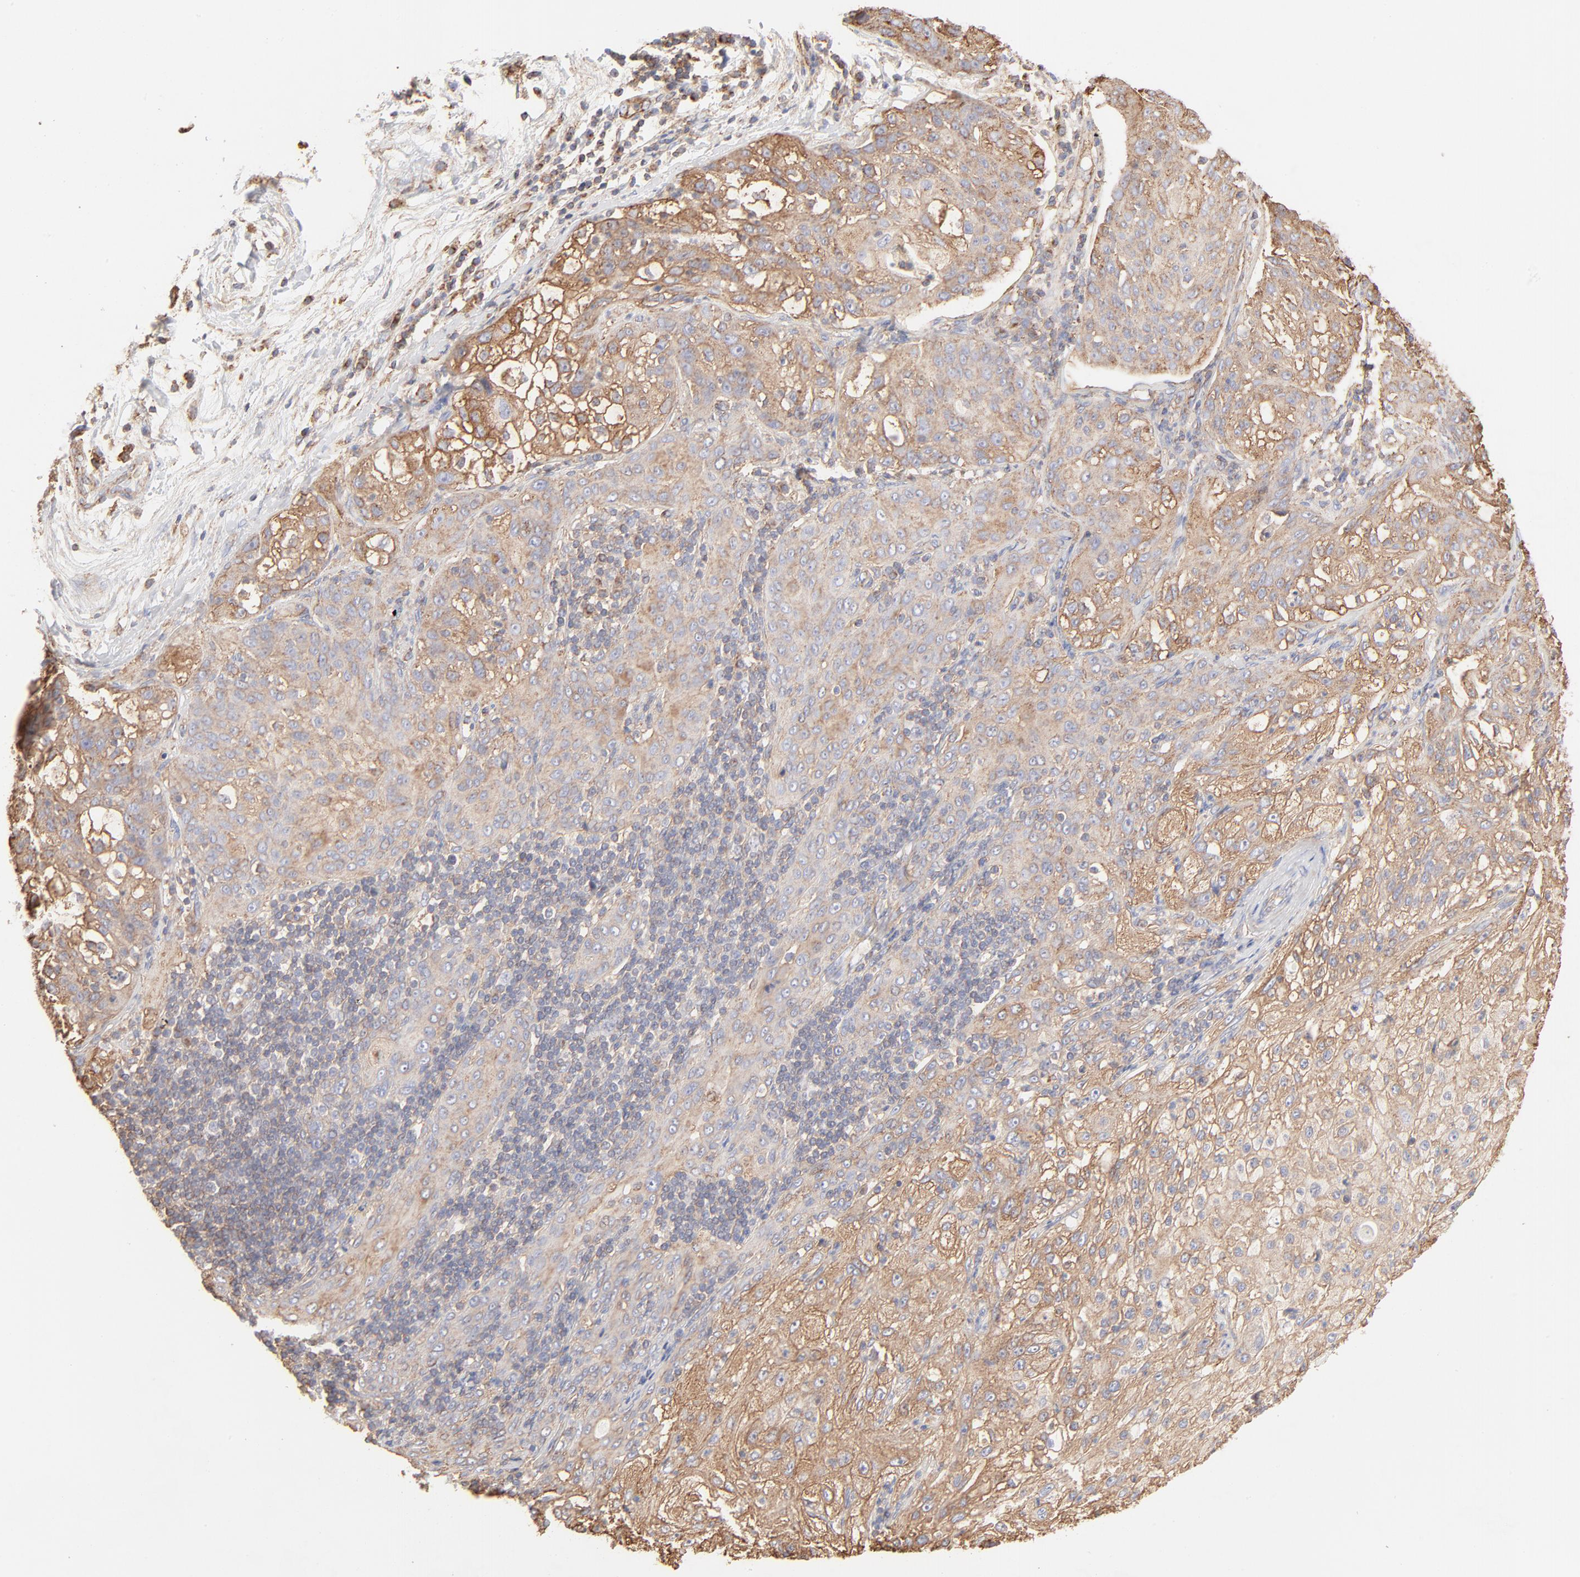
{"staining": {"intensity": "moderate", "quantity": ">75%", "location": "cytoplasmic/membranous"}, "tissue": "lung cancer", "cell_type": "Tumor cells", "image_type": "cancer", "snomed": [{"axis": "morphology", "description": "Inflammation, NOS"}, {"axis": "morphology", "description": "Squamous cell carcinoma, NOS"}, {"axis": "topography", "description": "Lymph node"}, {"axis": "topography", "description": "Soft tissue"}, {"axis": "topography", "description": "Lung"}], "caption": "This photomicrograph demonstrates immunohistochemistry (IHC) staining of lung squamous cell carcinoma, with medium moderate cytoplasmic/membranous expression in approximately >75% of tumor cells.", "gene": "CLTB", "patient": {"sex": "male", "age": 66}}